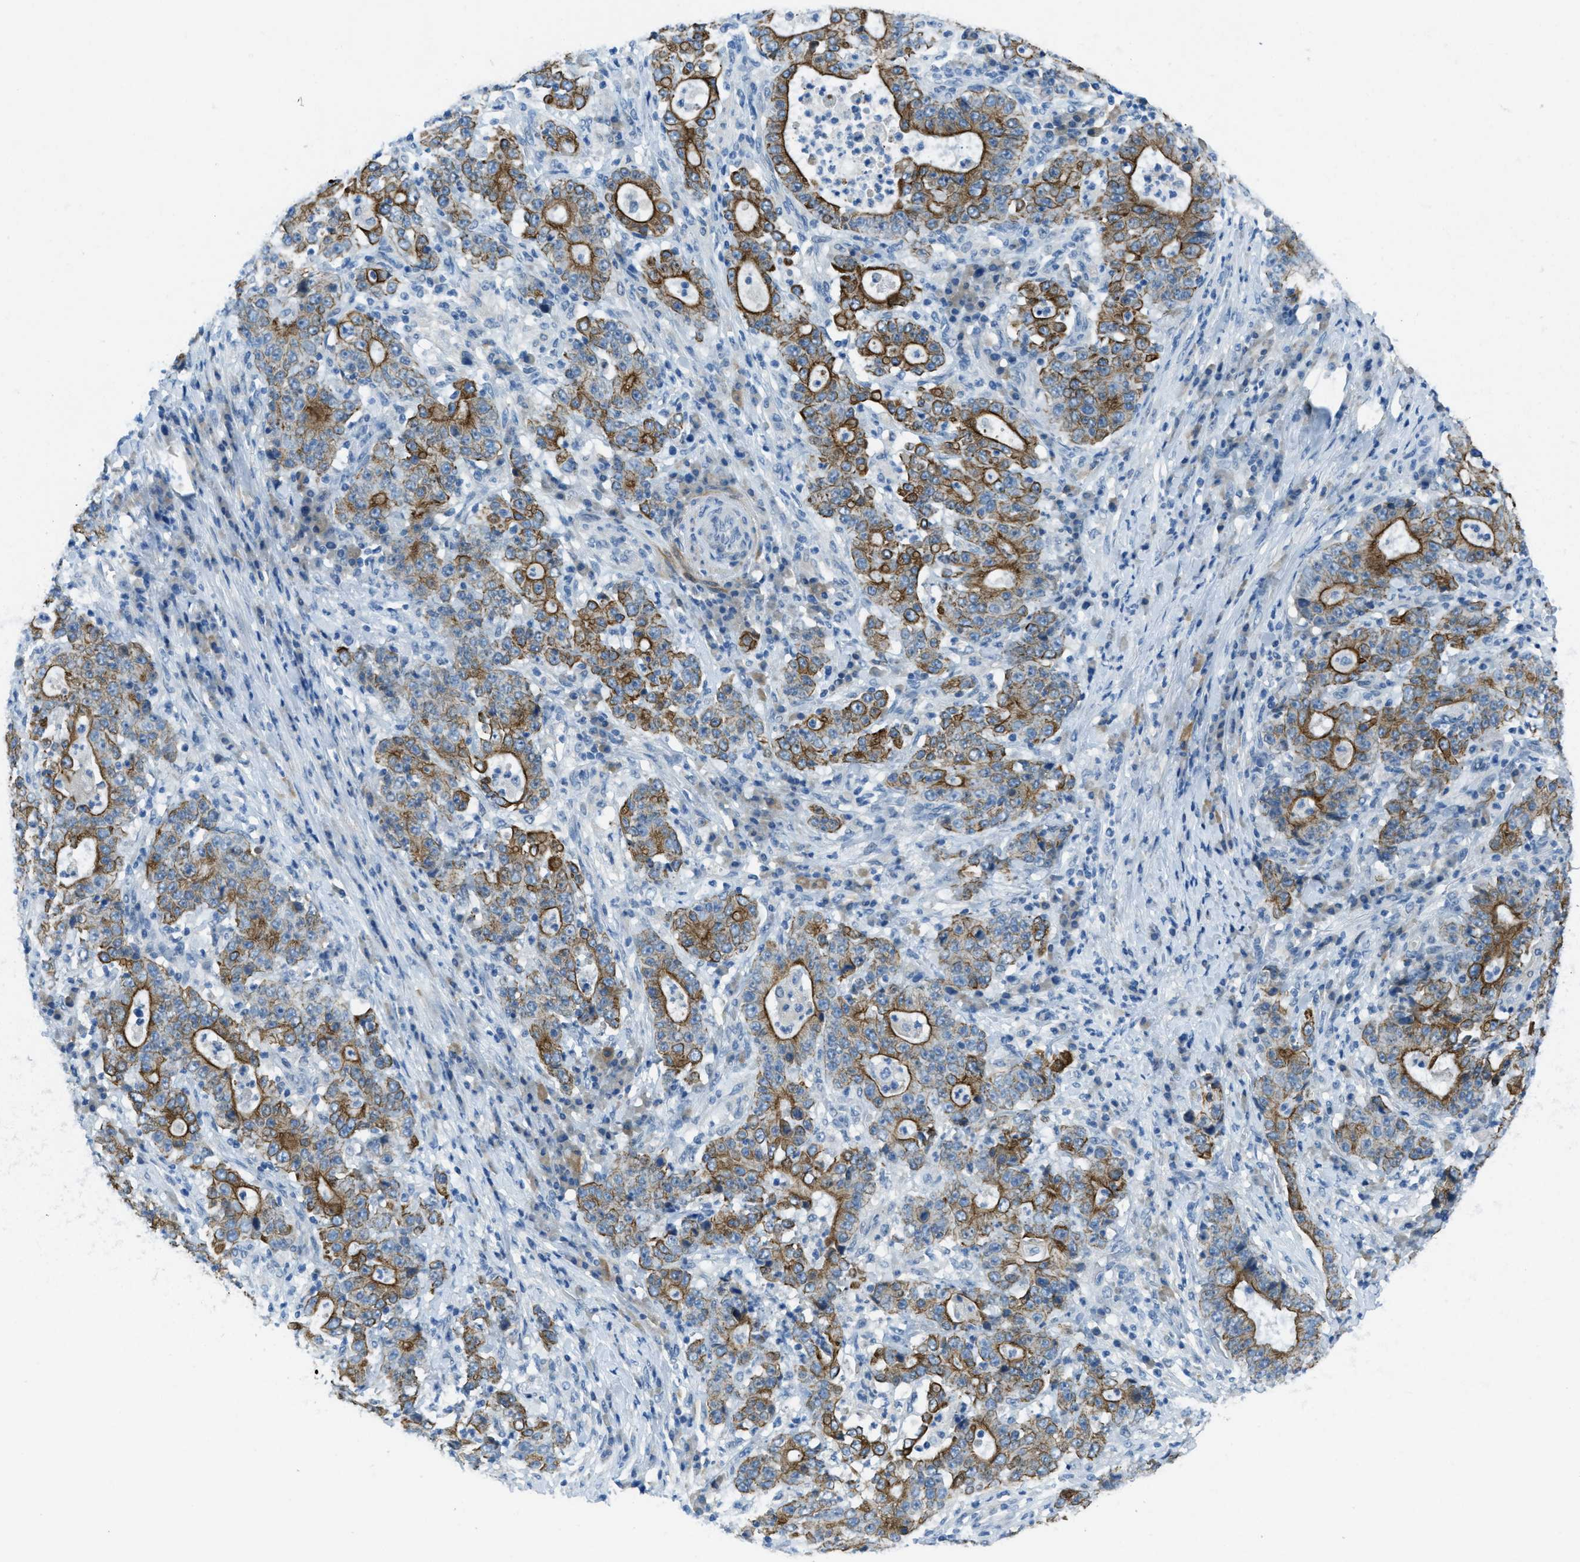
{"staining": {"intensity": "strong", "quantity": ">75%", "location": "cytoplasmic/membranous"}, "tissue": "stomach cancer", "cell_type": "Tumor cells", "image_type": "cancer", "snomed": [{"axis": "morphology", "description": "Normal tissue, NOS"}, {"axis": "morphology", "description": "Adenocarcinoma, NOS"}, {"axis": "topography", "description": "Stomach, upper"}, {"axis": "topography", "description": "Stomach"}], "caption": "Brown immunohistochemical staining in stomach cancer shows strong cytoplasmic/membranous staining in about >75% of tumor cells.", "gene": "KLHL8", "patient": {"sex": "male", "age": 59}}